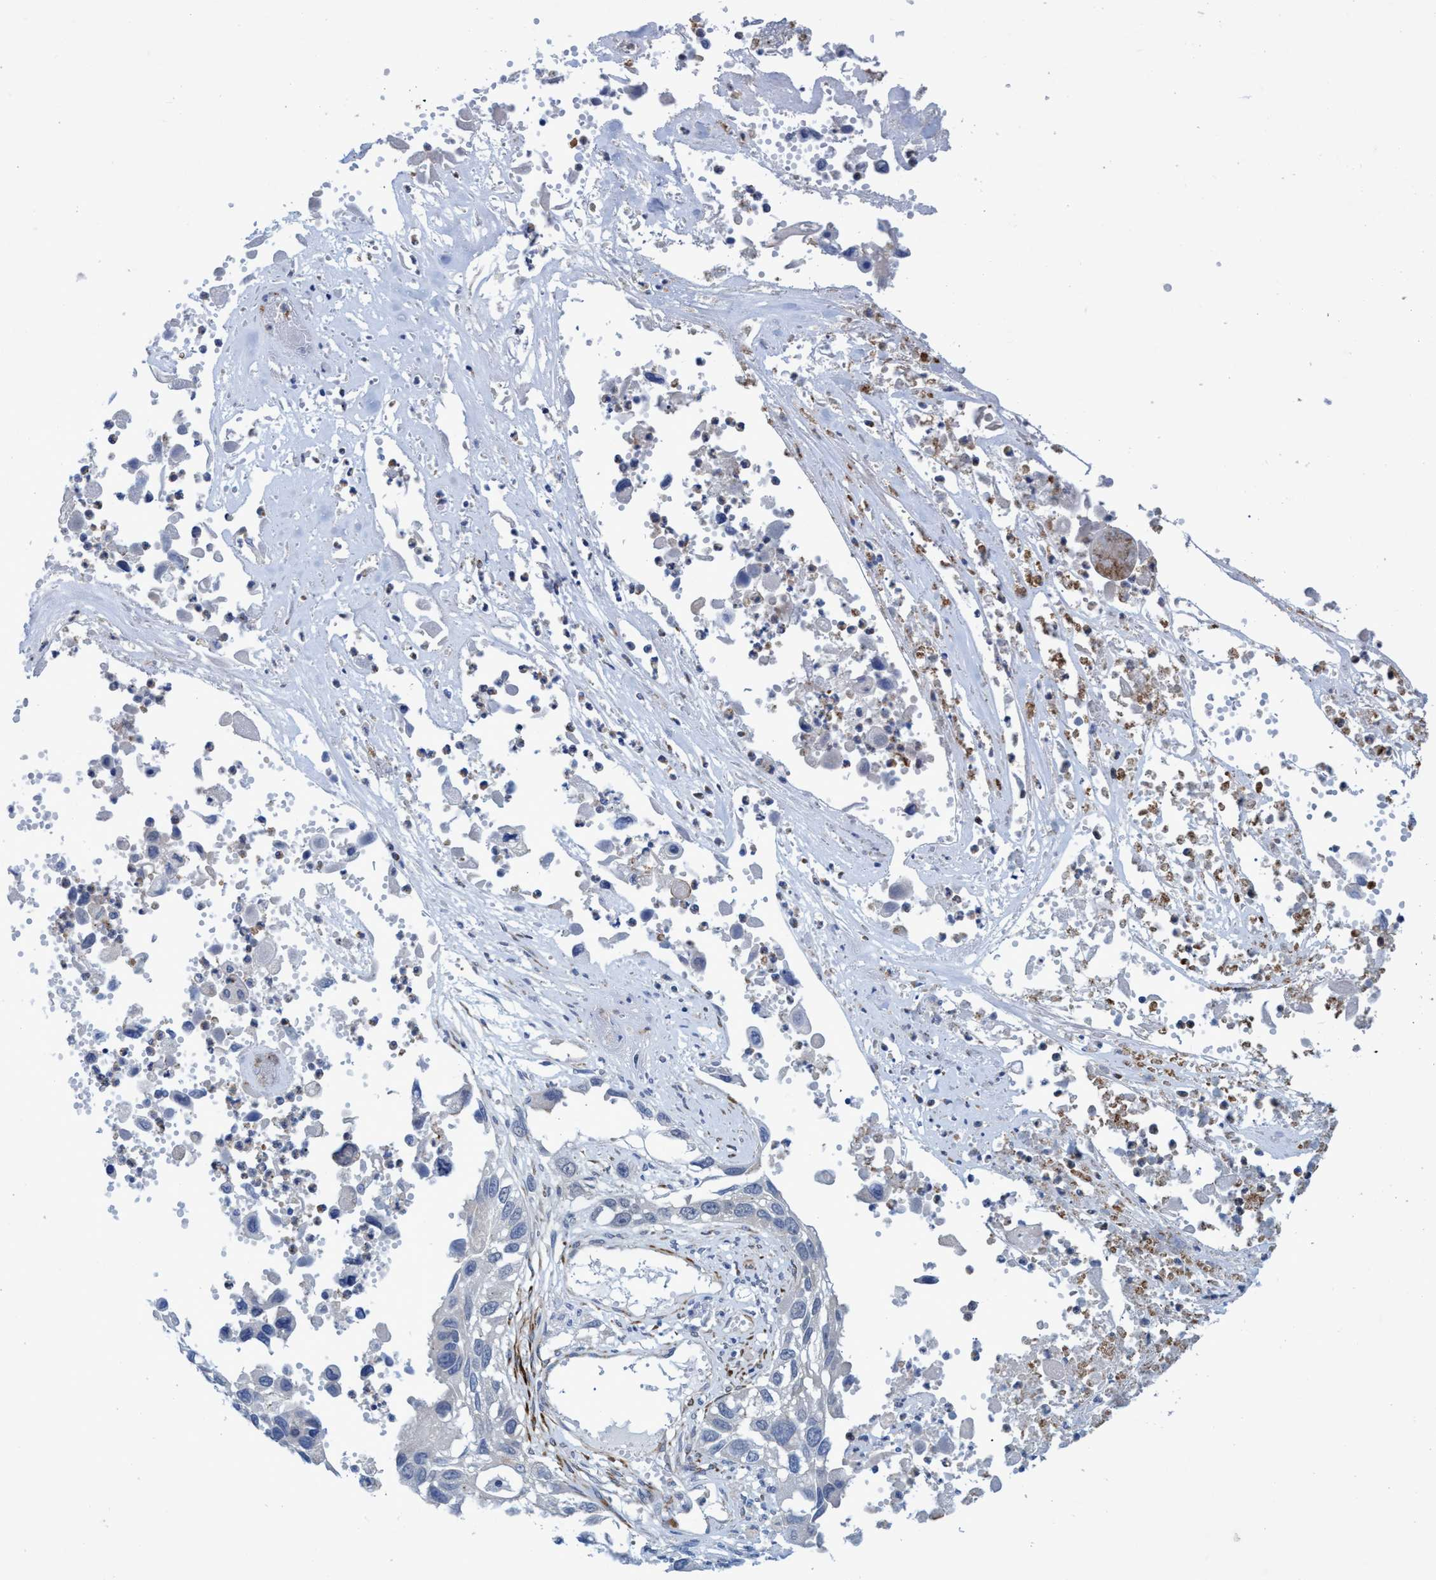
{"staining": {"intensity": "negative", "quantity": "none", "location": "none"}, "tissue": "lung cancer", "cell_type": "Tumor cells", "image_type": "cancer", "snomed": [{"axis": "morphology", "description": "Squamous cell carcinoma, NOS"}, {"axis": "topography", "description": "Lung"}], "caption": "DAB immunohistochemical staining of squamous cell carcinoma (lung) demonstrates no significant expression in tumor cells.", "gene": "SLC43A2", "patient": {"sex": "male", "age": 71}}